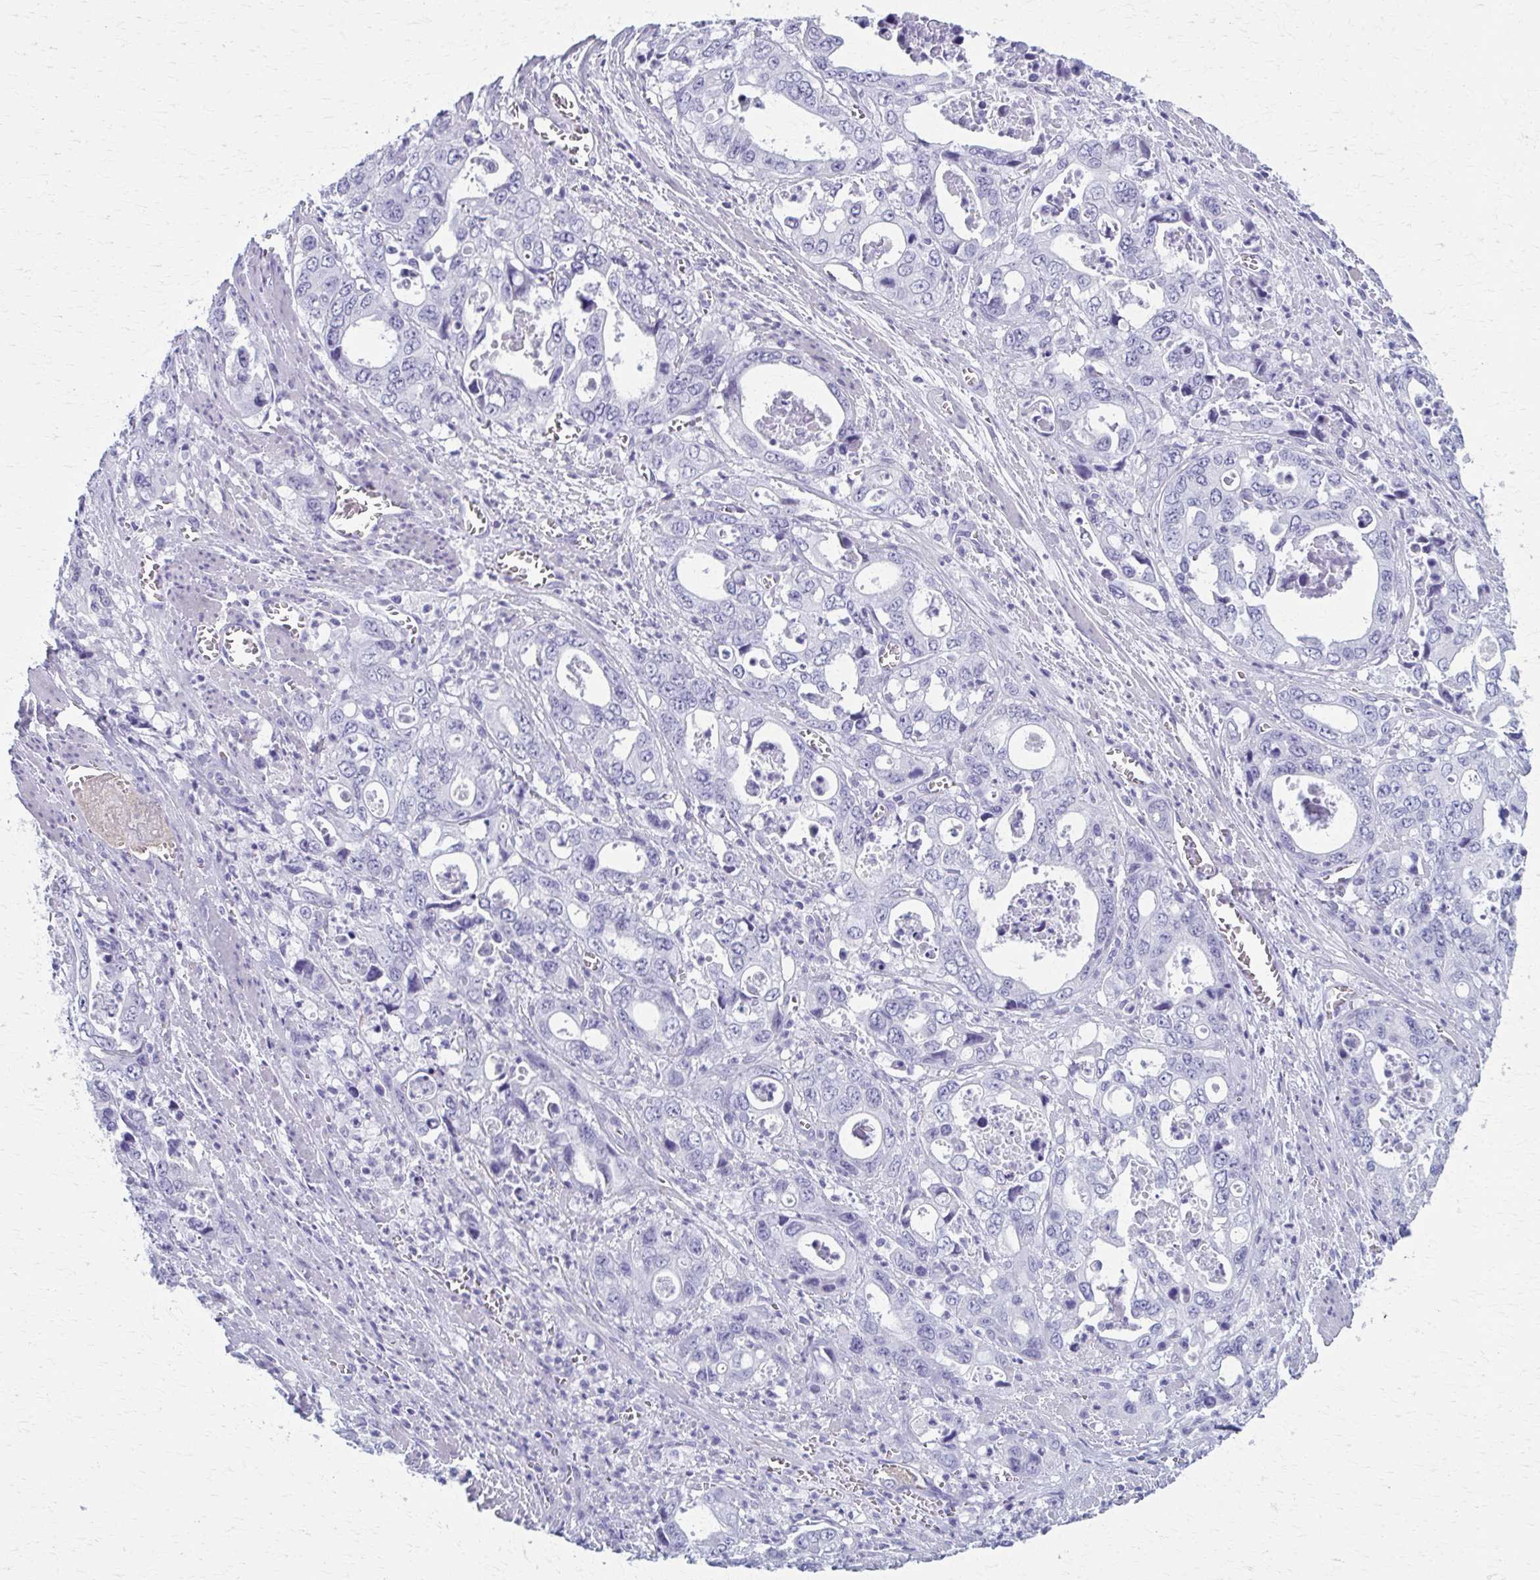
{"staining": {"intensity": "negative", "quantity": "none", "location": "none"}, "tissue": "stomach cancer", "cell_type": "Tumor cells", "image_type": "cancer", "snomed": [{"axis": "morphology", "description": "Adenocarcinoma, NOS"}, {"axis": "topography", "description": "Stomach, upper"}], "caption": "IHC image of neoplastic tissue: human stomach cancer (adenocarcinoma) stained with DAB reveals no significant protein expression in tumor cells.", "gene": "MPLKIP", "patient": {"sex": "male", "age": 74}}